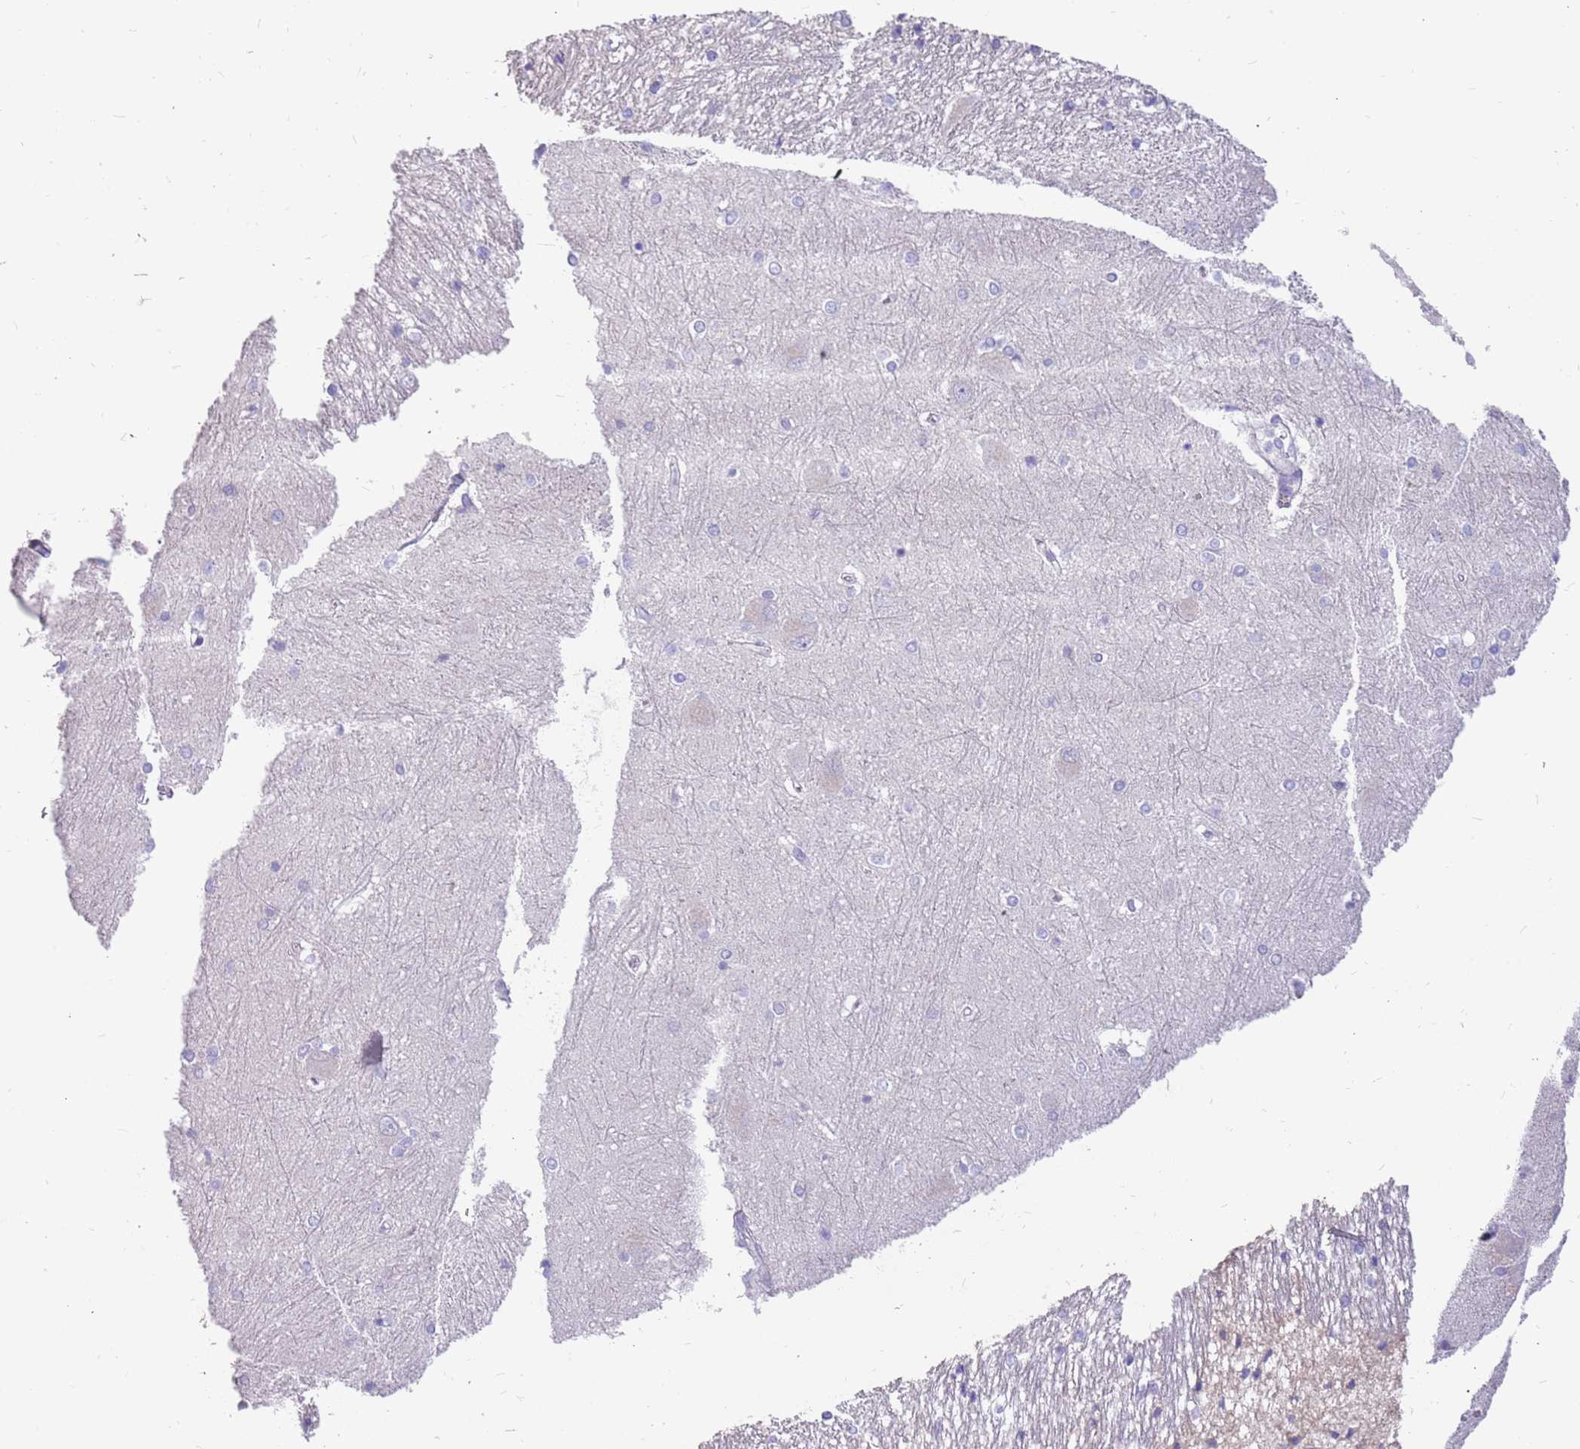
{"staining": {"intensity": "negative", "quantity": "none", "location": "none"}, "tissue": "caudate", "cell_type": "Glial cells", "image_type": "normal", "snomed": [{"axis": "morphology", "description": "Normal tissue, NOS"}, {"axis": "topography", "description": "Lateral ventricle wall"}], "caption": "This is an immunohistochemistry (IHC) image of benign human caudate. There is no staining in glial cells.", "gene": "RHCG", "patient": {"sex": "male", "age": 37}}